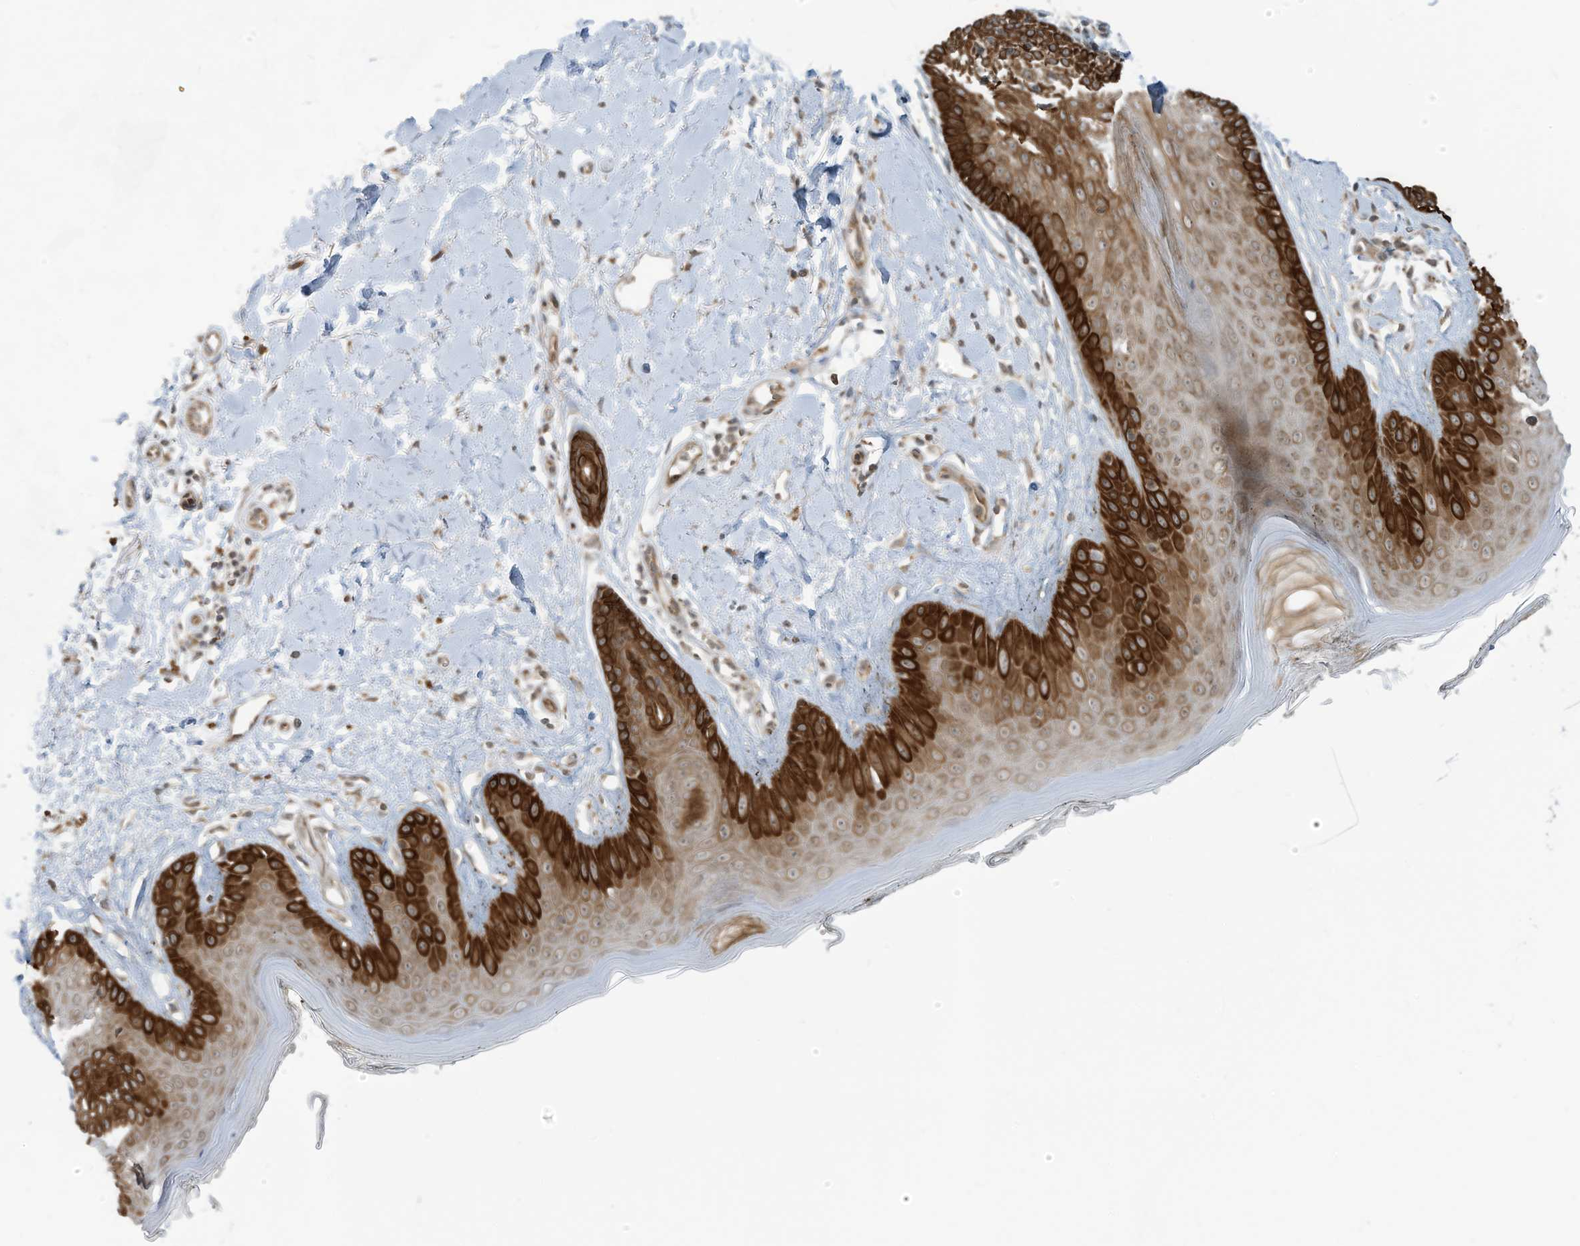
{"staining": {"intensity": "weak", "quantity": ">75%", "location": "cytoplasmic/membranous"}, "tissue": "skin", "cell_type": "Fibroblasts", "image_type": "normal", "snomed": [{"axis": "morphology", "description": "Normal tissue, NOS"}, {"axis": "topography", "description": "Skin"}], "caption": "Immunohistochemical staining of normal human skin displays >75% levels of weak cytoplasmic/membranous protein expression in approximately >75% of fibroblasts. (DAB (3,3'-diaminobenzidine) IHC with brightfield microscopy, high magnification).", "gene": "TRIM67", "patient": {"sex": "female", "age": 64}}